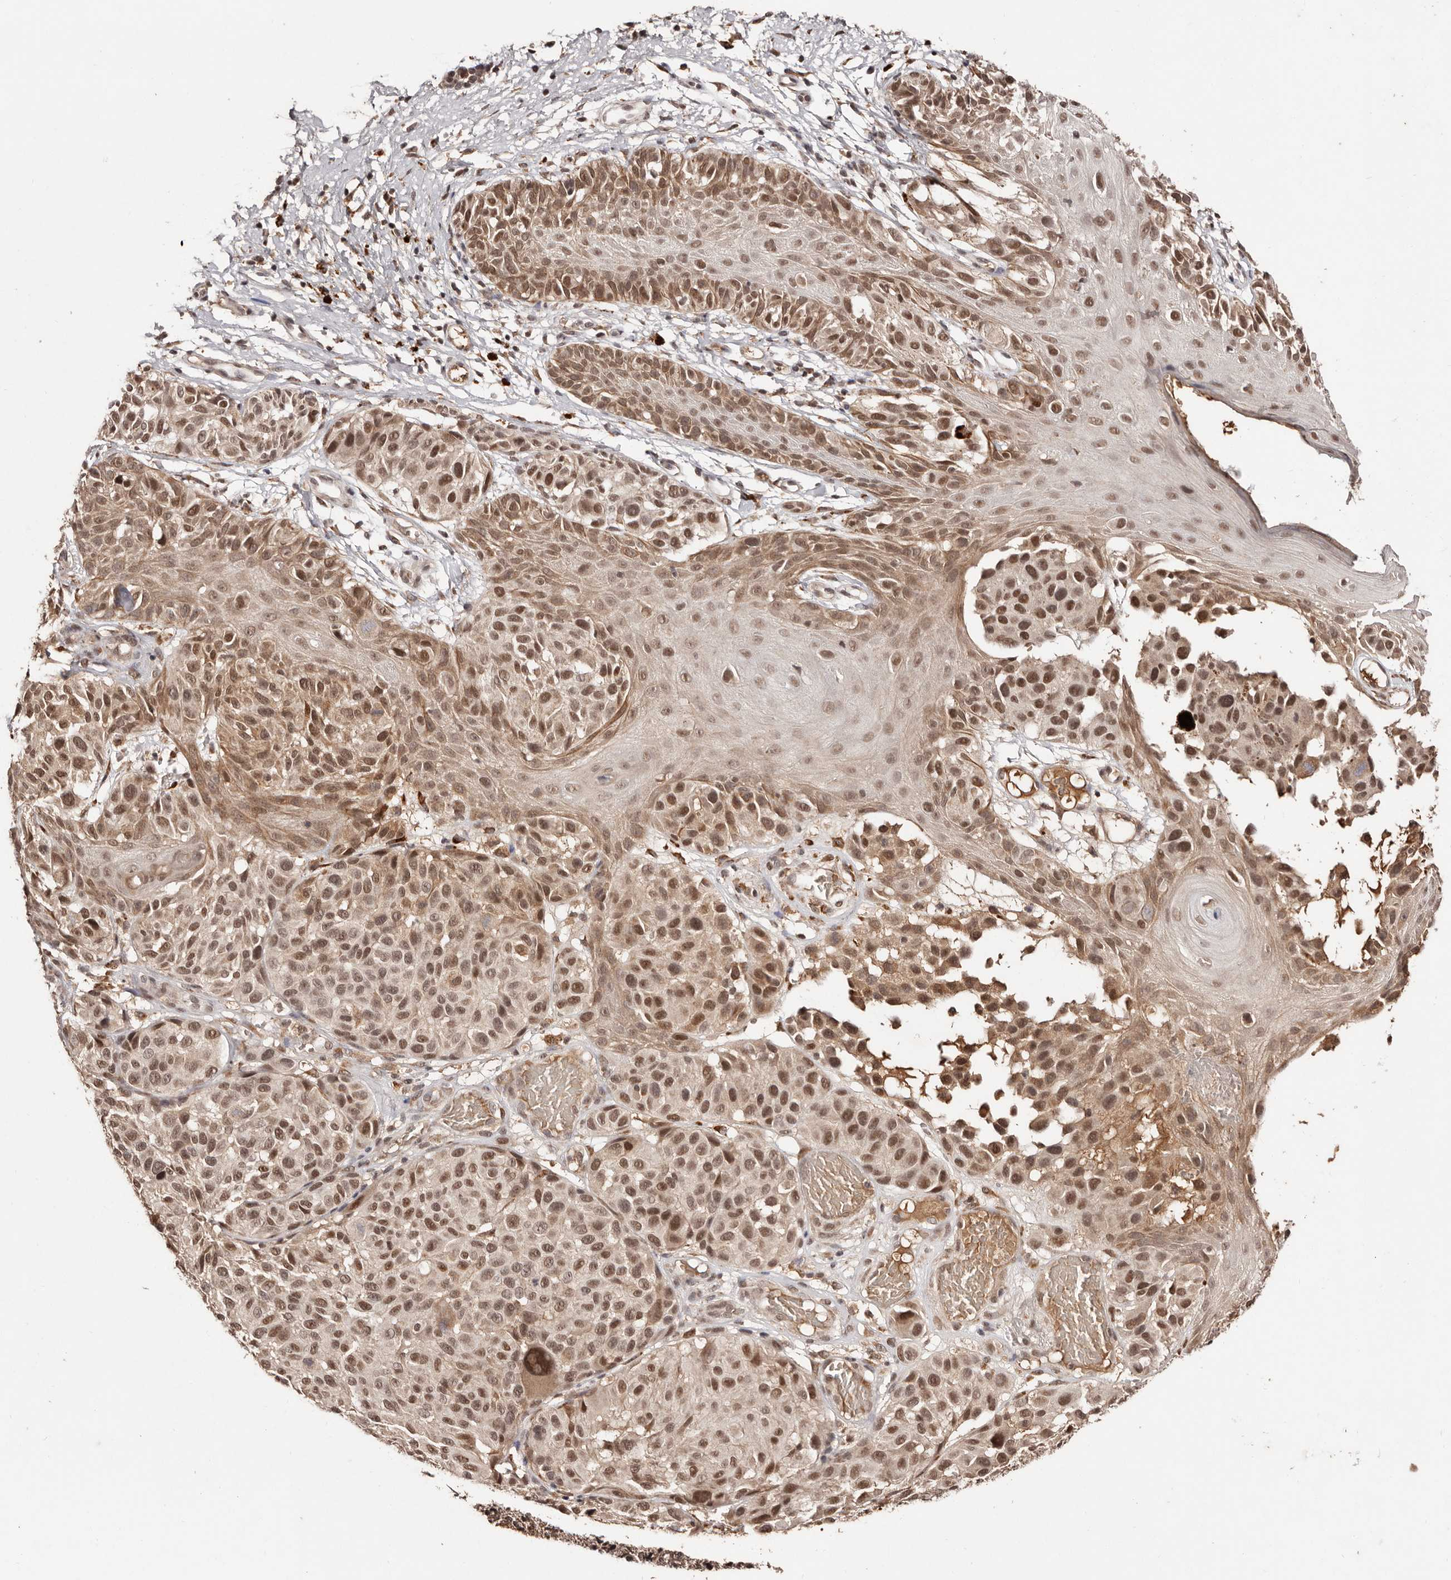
{"staining": {"intensity": "moderate", "quantity": ">75%", "location": "nuclear"}, "tissue": "melanoma", "cell_type": "Tumor cells", "image_type": "cancer", "snomed": [{"axis": "morphology", "description": "Malignant melanoma, NOS"}, {"axis": "topography", "description": "Skin"}], "caption": "Melanoma stained with a protein marker demonstrates moderate staining in tumor cells.", "gene": "BICRAL", "patient": {"sex": "male", "age": 83}}